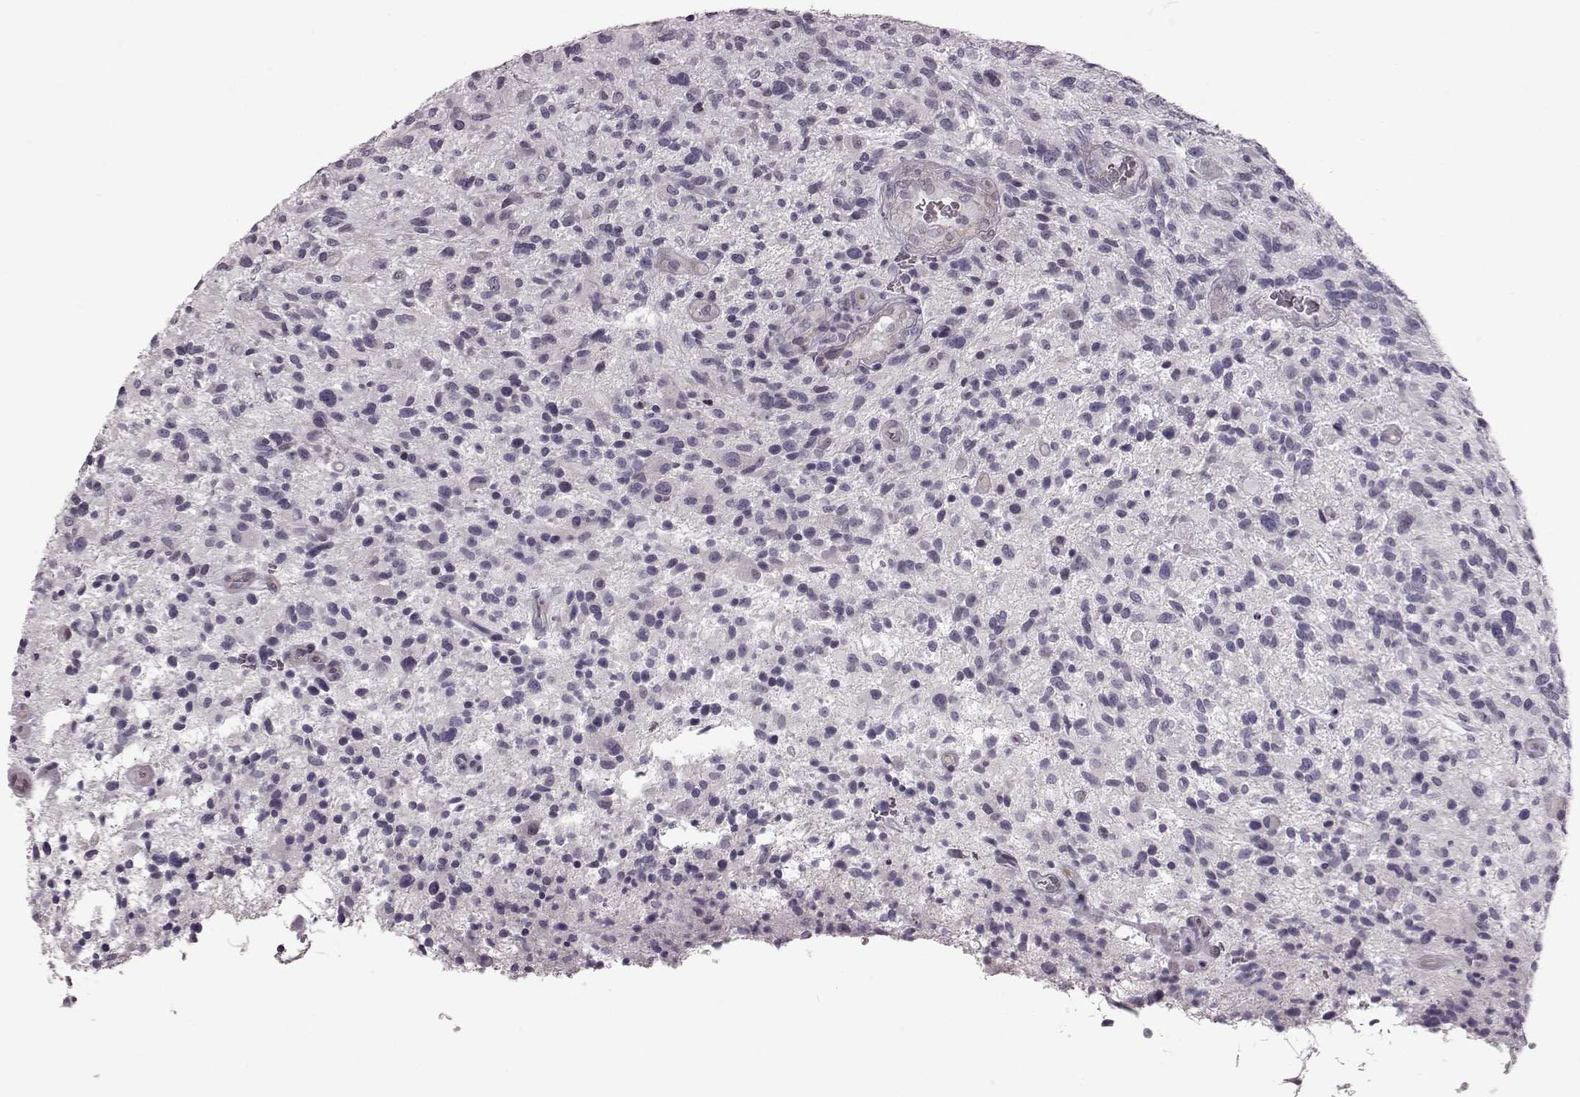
{"staining": {"intensity": "negative", "quantity": "none", "location": "none"}, "tissue": "glioma", "cell_type": "Tumor cells", "image_type": "cancer", "snomed": [{"axis": "morphology", "description": "Glioma, malignant, High grade"}, {"axis": "topography", "description": "Brain"}], "caption": "Immunohistochemical staining of human high-grade glioma (malignant) demonstrates no significant expression in tumor cells.", "gene": "TCHHL1", "patient": {"sex": "male", "age": 47}}